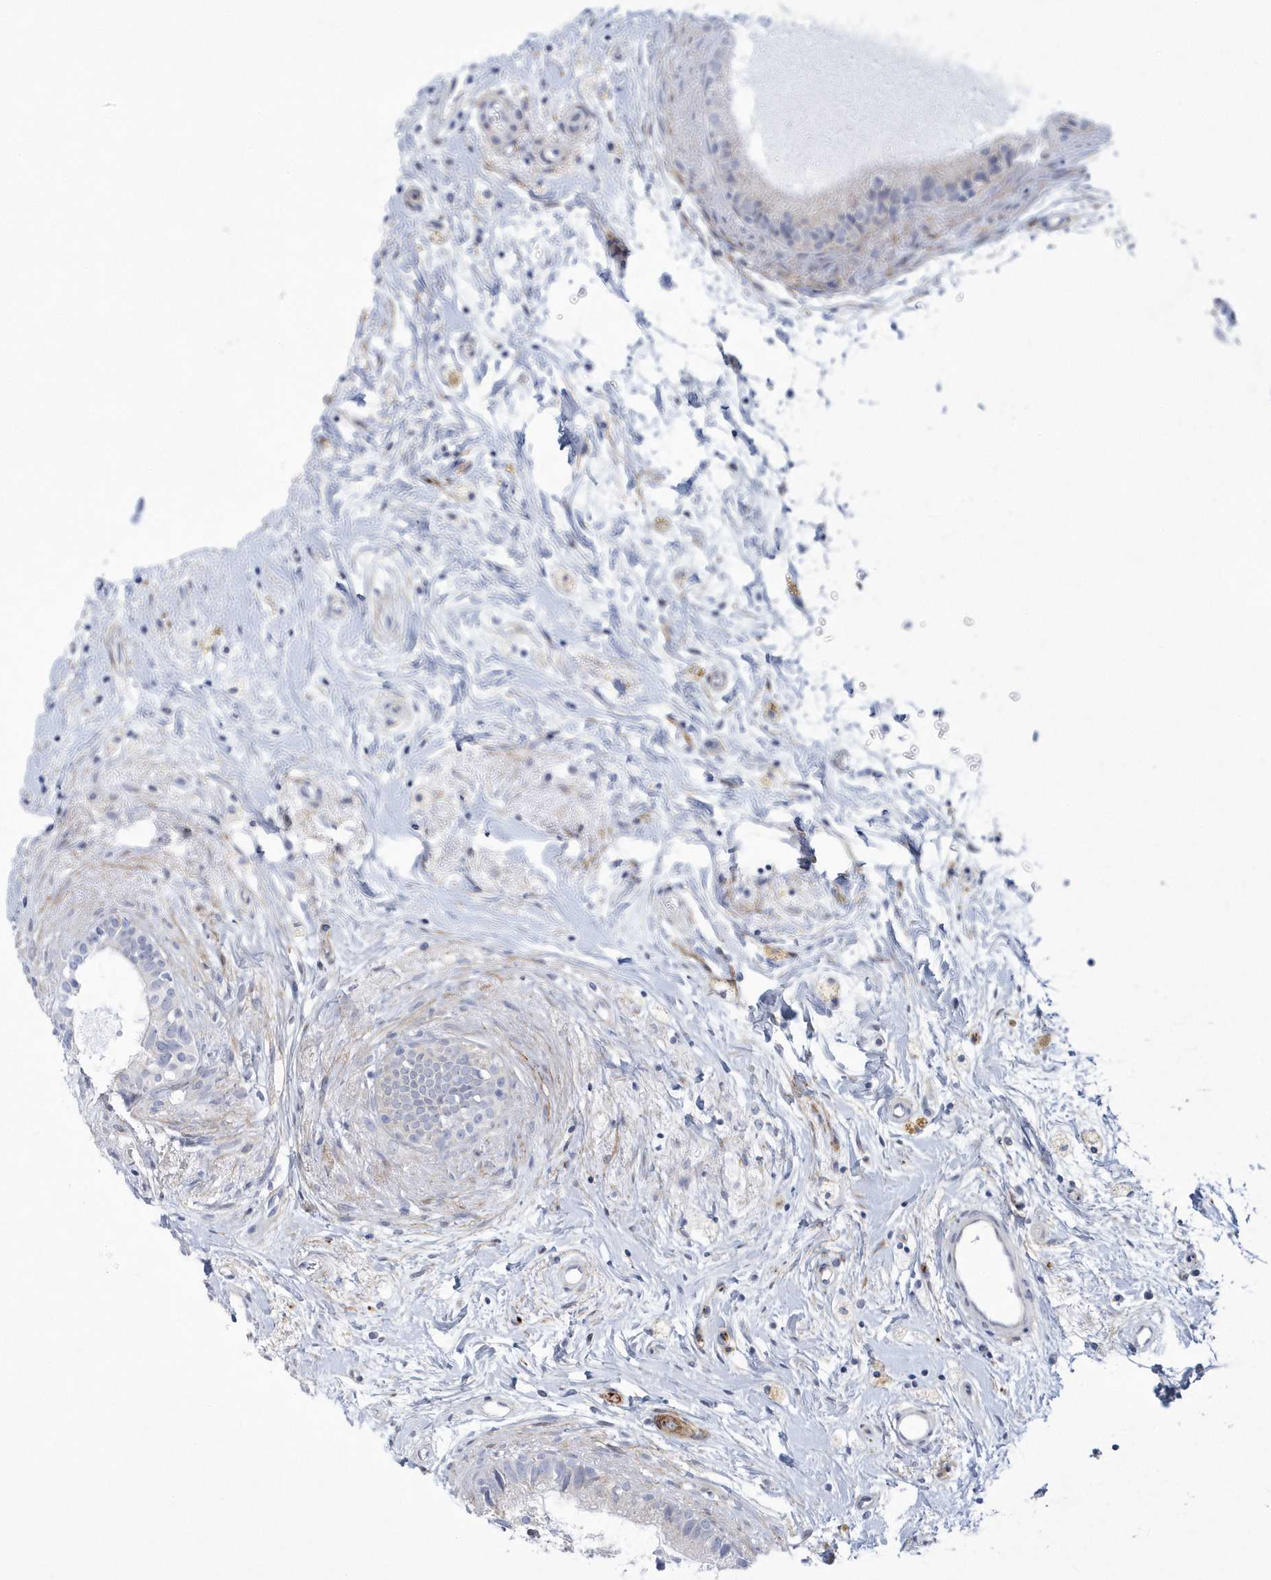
{"staining": {"intensity": "negative", "quantity": "none", "location": "none"}, "tissue": "epididymis", "cell_type": "Glandular cells", "image_type": "normal", "snomed": [{"axis": "morphology", "description": "Normal tissue, NOS"}, {"axis": "topography", "description": "Epididymis"}], "caption": "Immunohistochemical staining of unremarkable human epididymis reveals no significant expression in glandular cells.", "gene": "WDR27", "patient": {"sex": "male", "age": 80}}